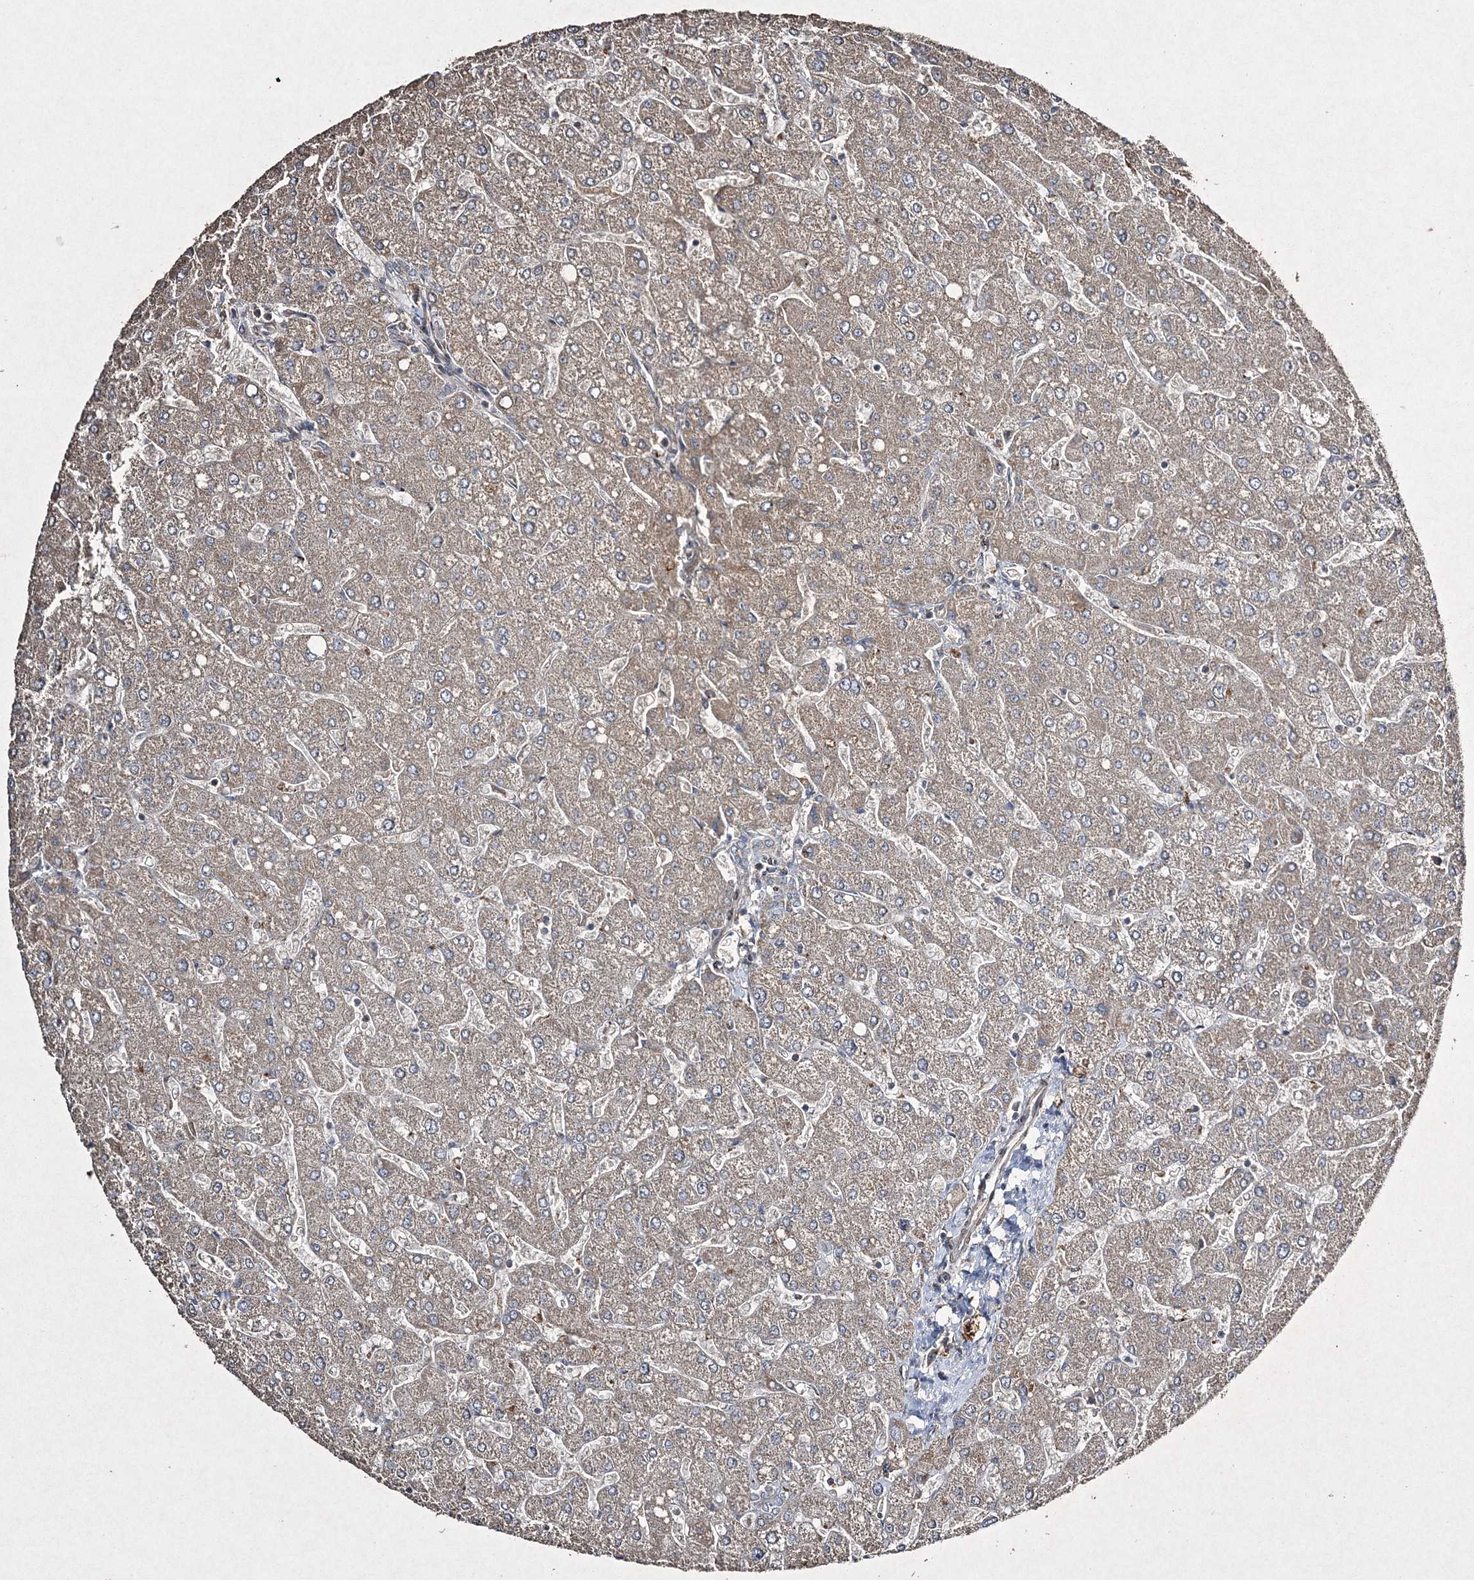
{"staining": {"intensity": "negative", "quantity": "none", "location": "none"}, "tissue": "liver", "cell_type": "Cholangiocytes", "image_type": "normal", "snomed": [{"axis": "morphology", "description": "Normal tissue, NOS"}, {"axis": "topography", "description": "Liver"}], "caption": "The image shows no significant staining in cholangiocytes of liver. (DAB (3,3'-diaminobenzidine) immunohistochemistry with hematoxylin counter stain).", "gene": "GRSF1", "patient": {"sex": "male", "age": 55}}